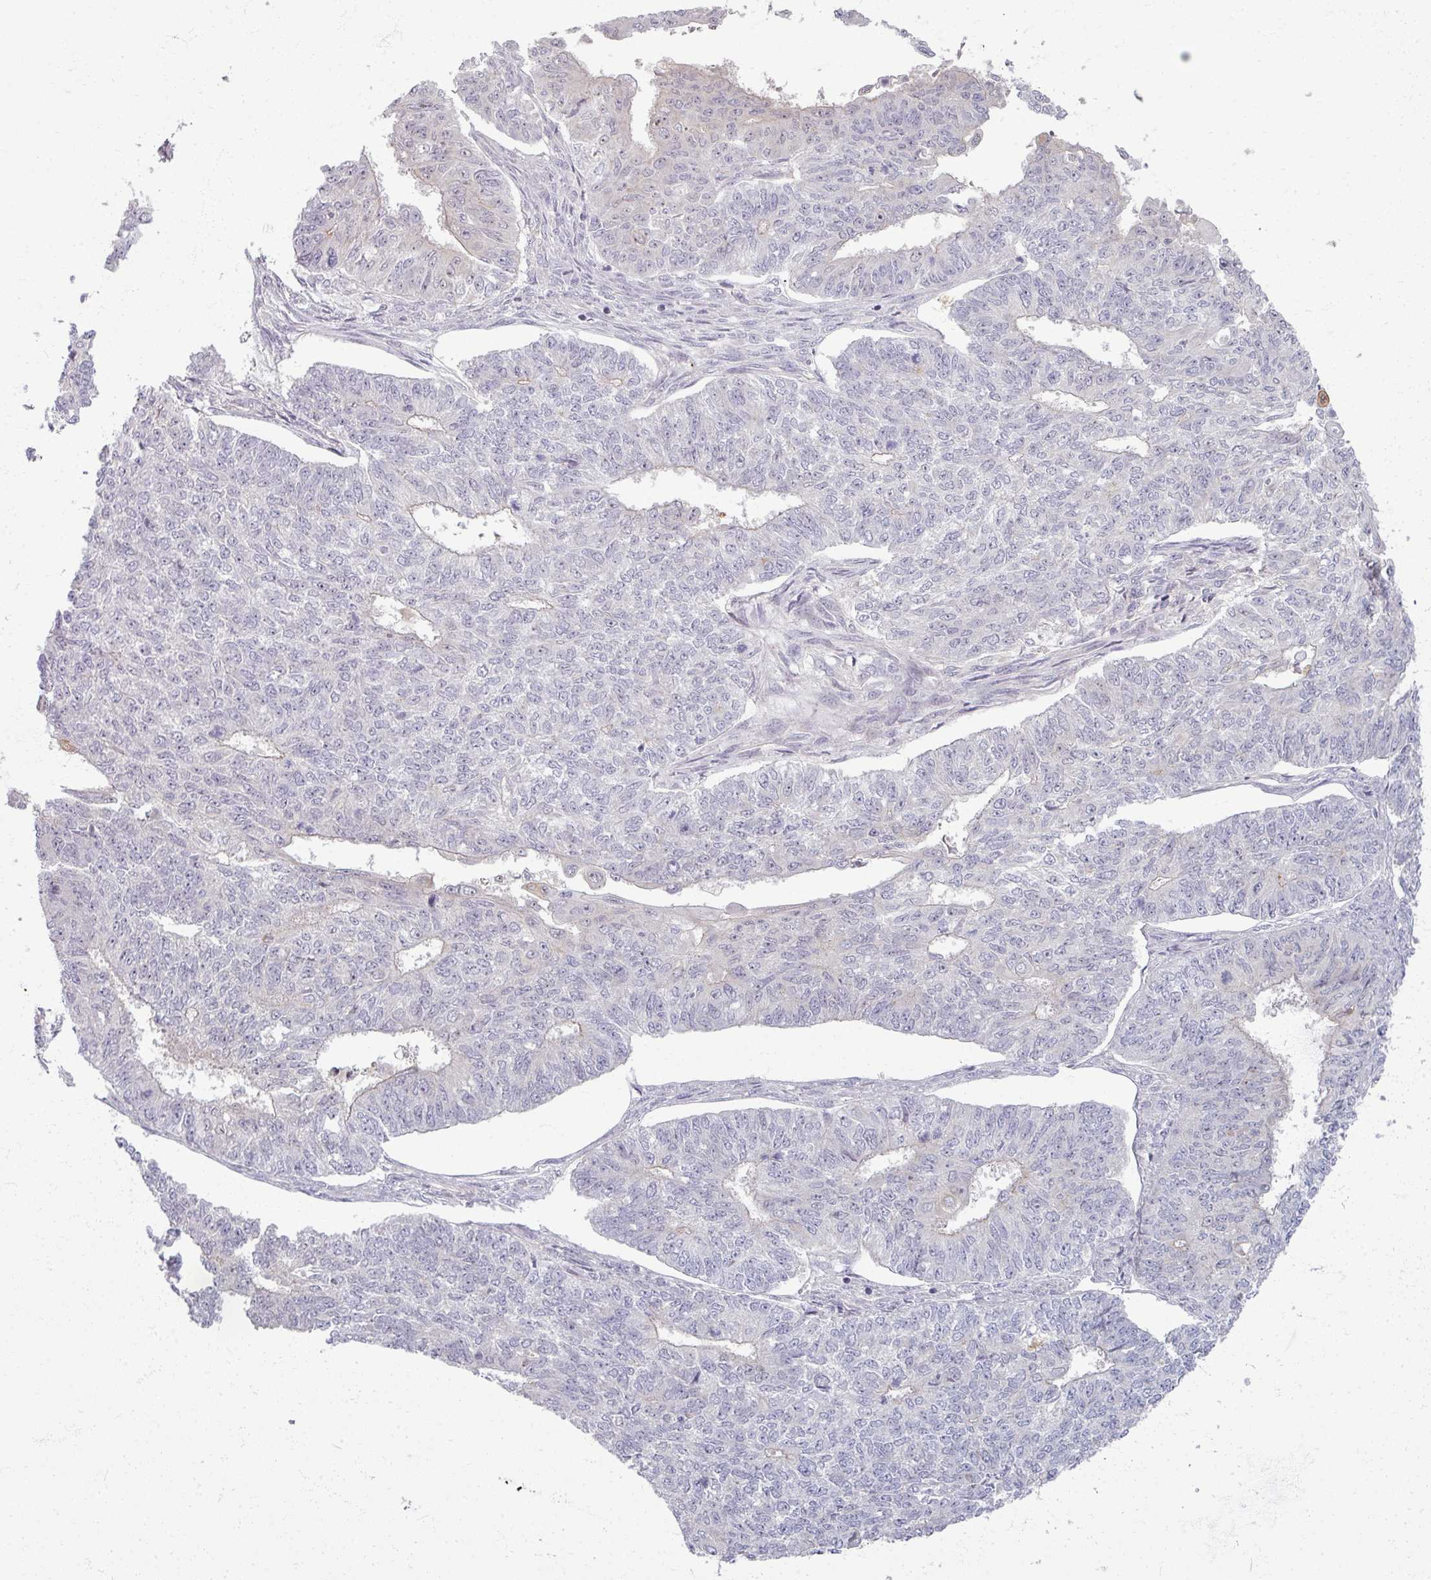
{"staining": {"intensity": "negative", "quantity": "none", "location": "none"}, "tissue": "endometrial cancer", "cell_type": "Tumor cells", "image_type": "cancer", "snomed": [{"axis": "morphology", "description": "Adenocarcinoma, NOS"}, {"axis": "topography", "description": "Endometrium"}], "caption": "This is a photomicrograph of IHC staining of endometrial adenocarcinoma, which shows no staining in tumor cells. (Brightfield microscopy of DAB immunohistochemistry (IHC) at high magnification).", "gene": "TTLL7", "patient": {"sex": "female", "age": 32}}